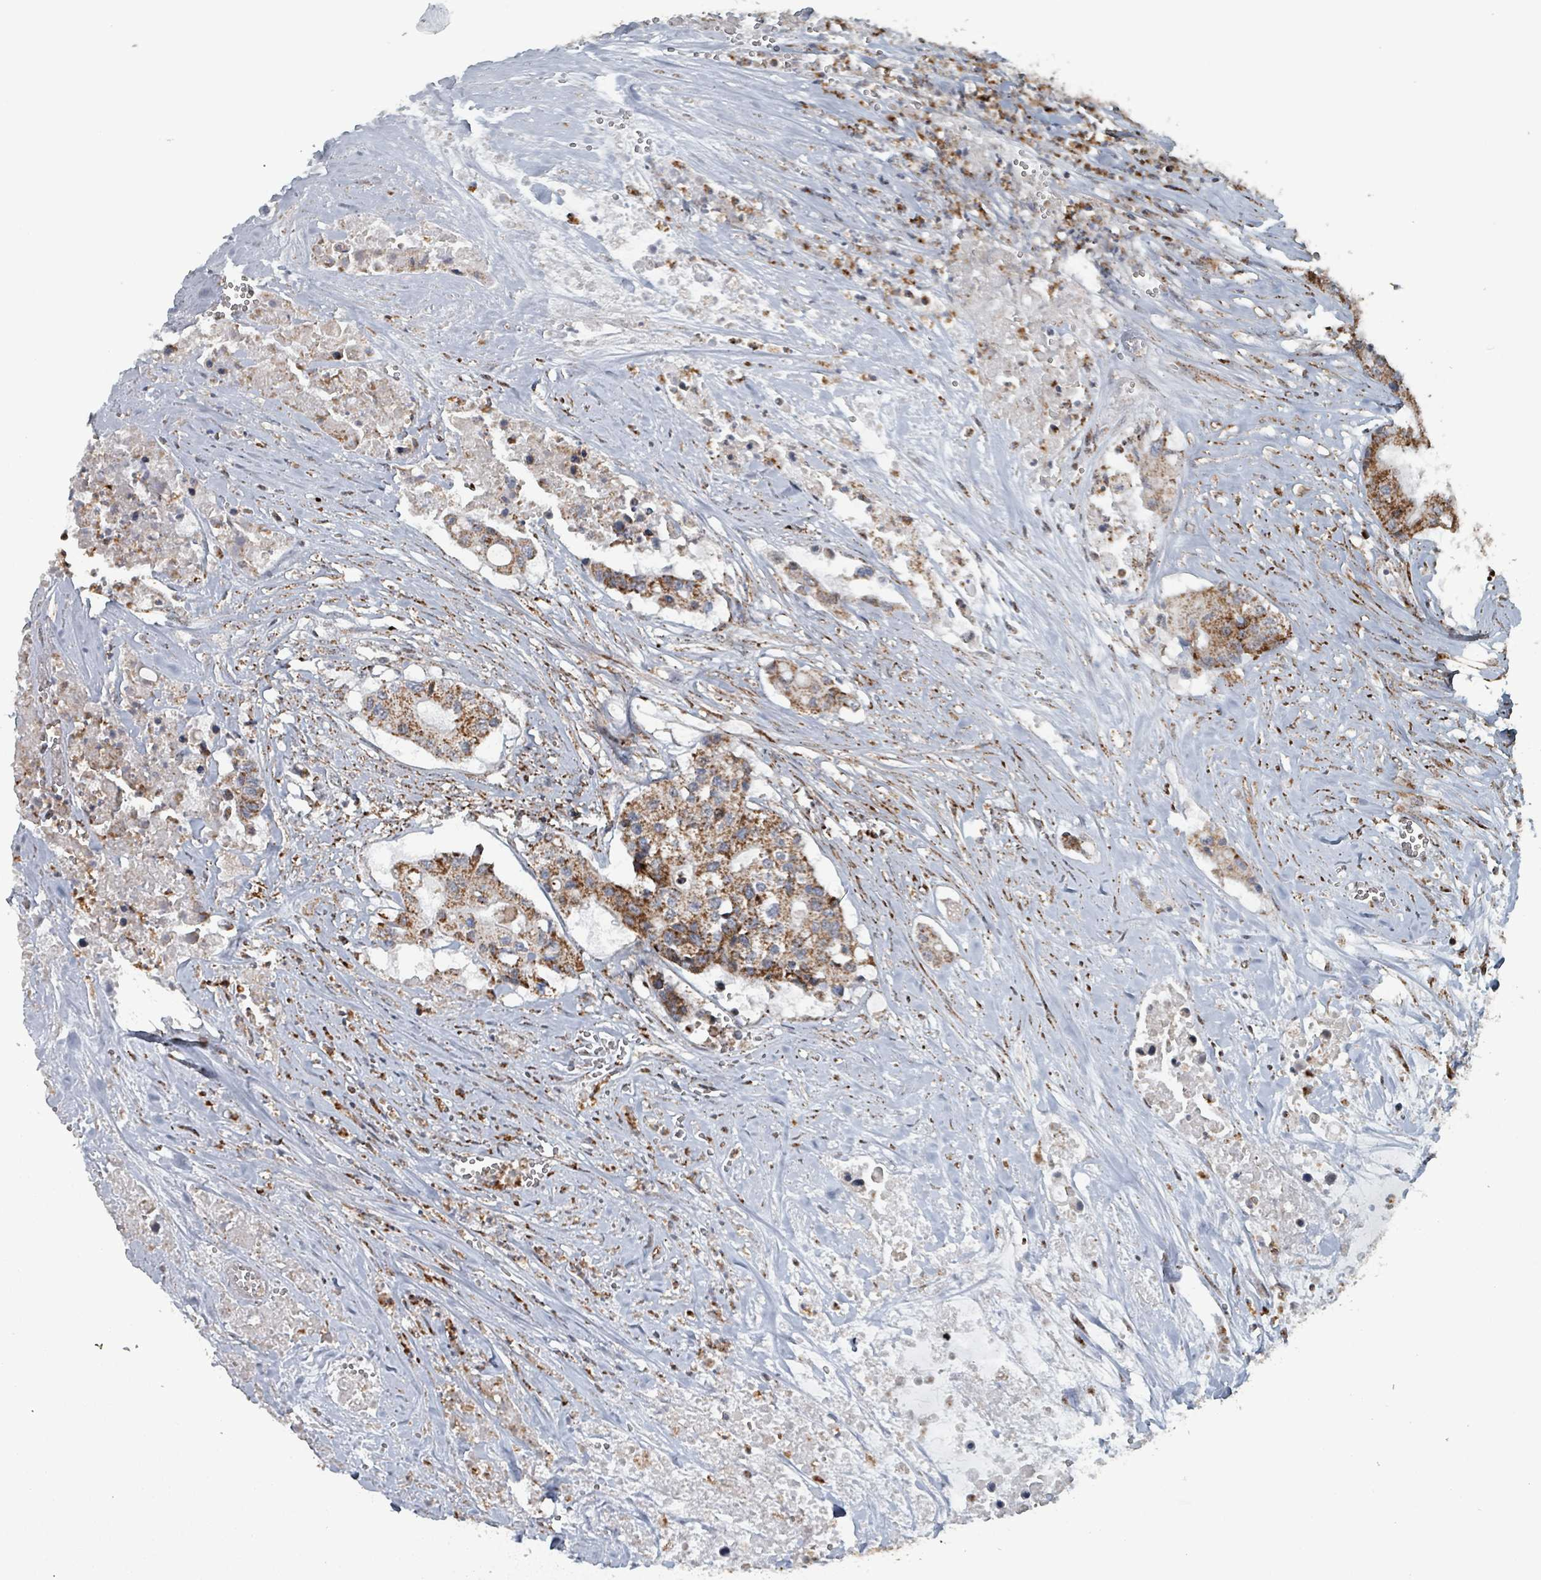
{"staining": {"intensity": "strong", "quantity": ">75%", "location": "cytoplasmic/membranous"}, "tissue": "colorectal cancer", "cell_type": "Tumor cells", "image_type": "cancer", "snomed": [{"axis": "morphology", "description": "Adenocarcinoma, NOS"}, {"axis": "topography", "description": "Colon"}], "caption": "Approximately >75% of tumor cells in human adenocarcinoma (colorectal) exhibit strong cytoplasmic/membranous protein positivity as visualized by brown immunohistochemical staining.", "gene": "MRPL4", "patient": {"sex": "male", "age": 77}}